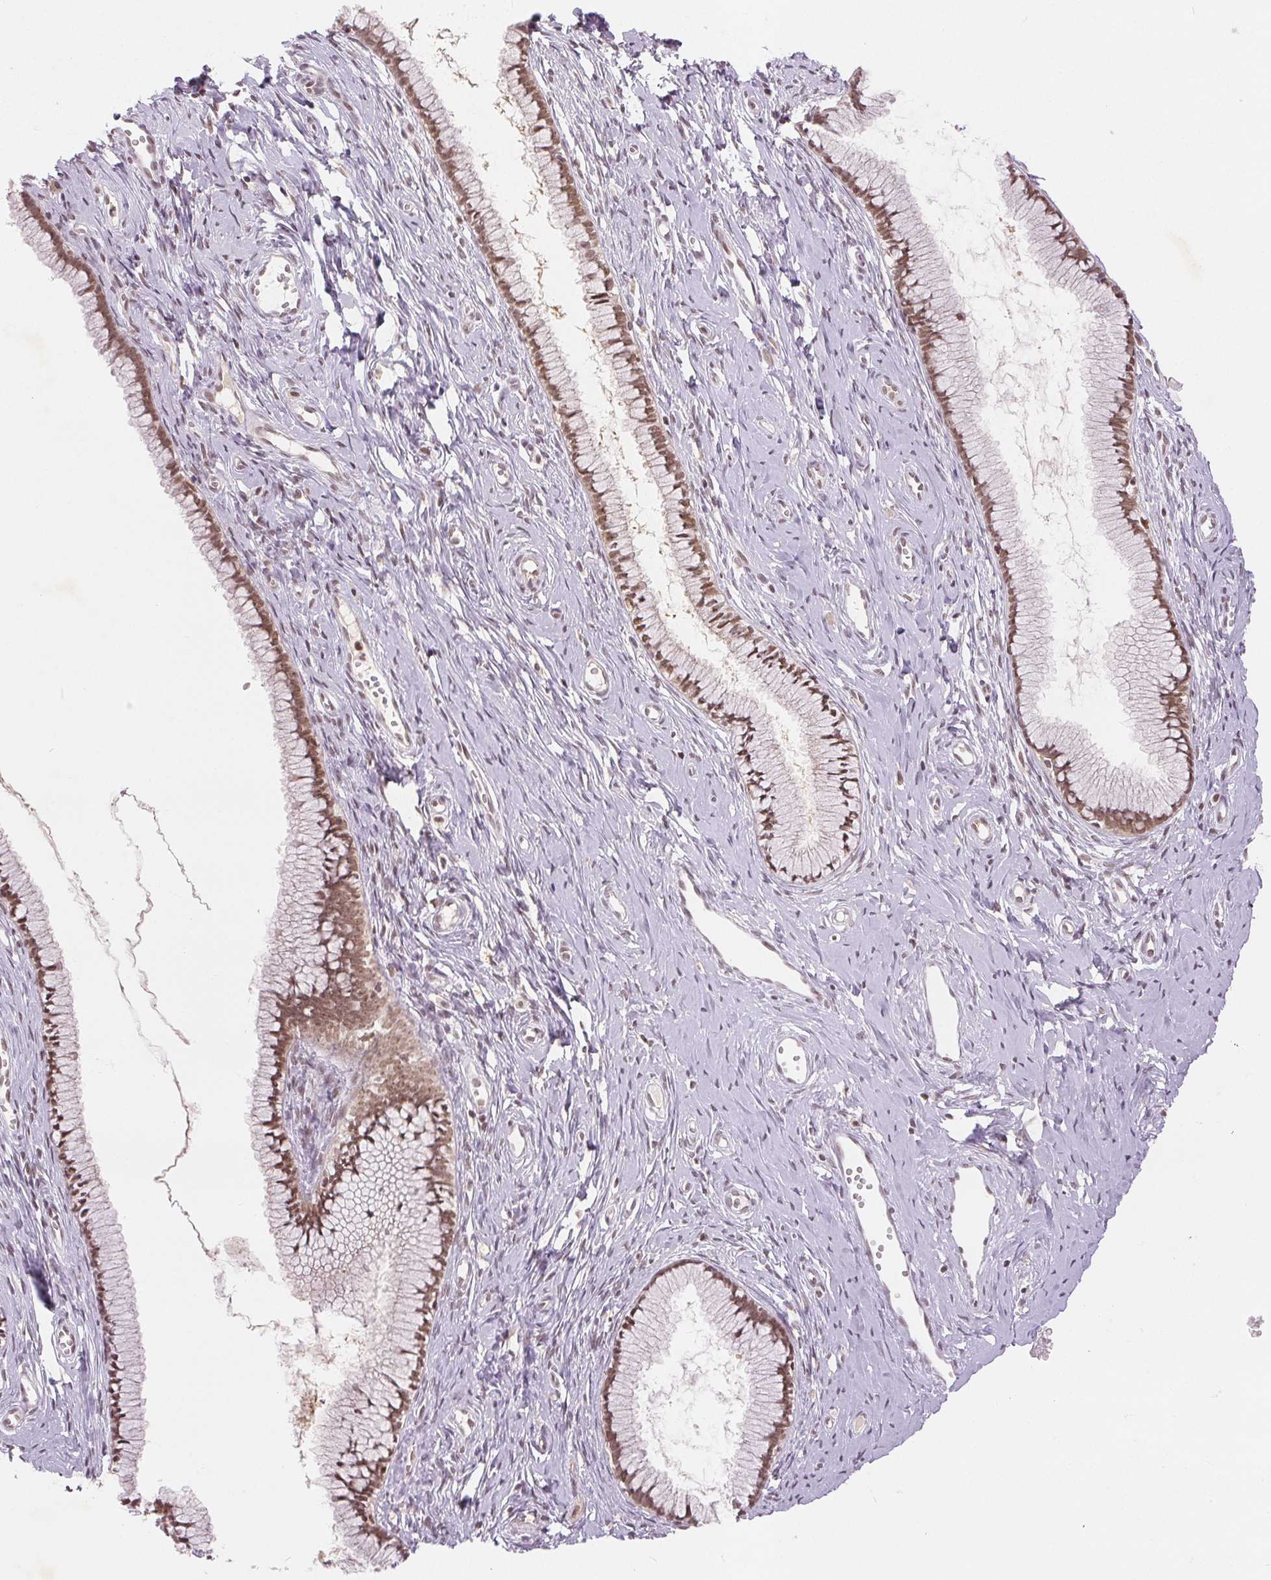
{"staining": {"intensity": "moderate", "quantity": ">75%", "location": "nuclear"}, "tissue": "cervix", "cell_type": "Glandular cells", "image_type": "normal", "snomed": [{"axis": "morphology", "description": "Normal tissue, NOS"}, {"axis": "topography", "description": "Cervix"}], "caption": "A brown stain labels moderate nuclear positivity of a protein in glandular cells of benign human cervix. The staining is performed using DAB (3,3'-diaminobenzidine) brown chromogen to label protein expression. The nuclei are counter-stained blue using hematoxylin.", "gene": "DEK", "patient": {"sex": "female", "age": 40}}